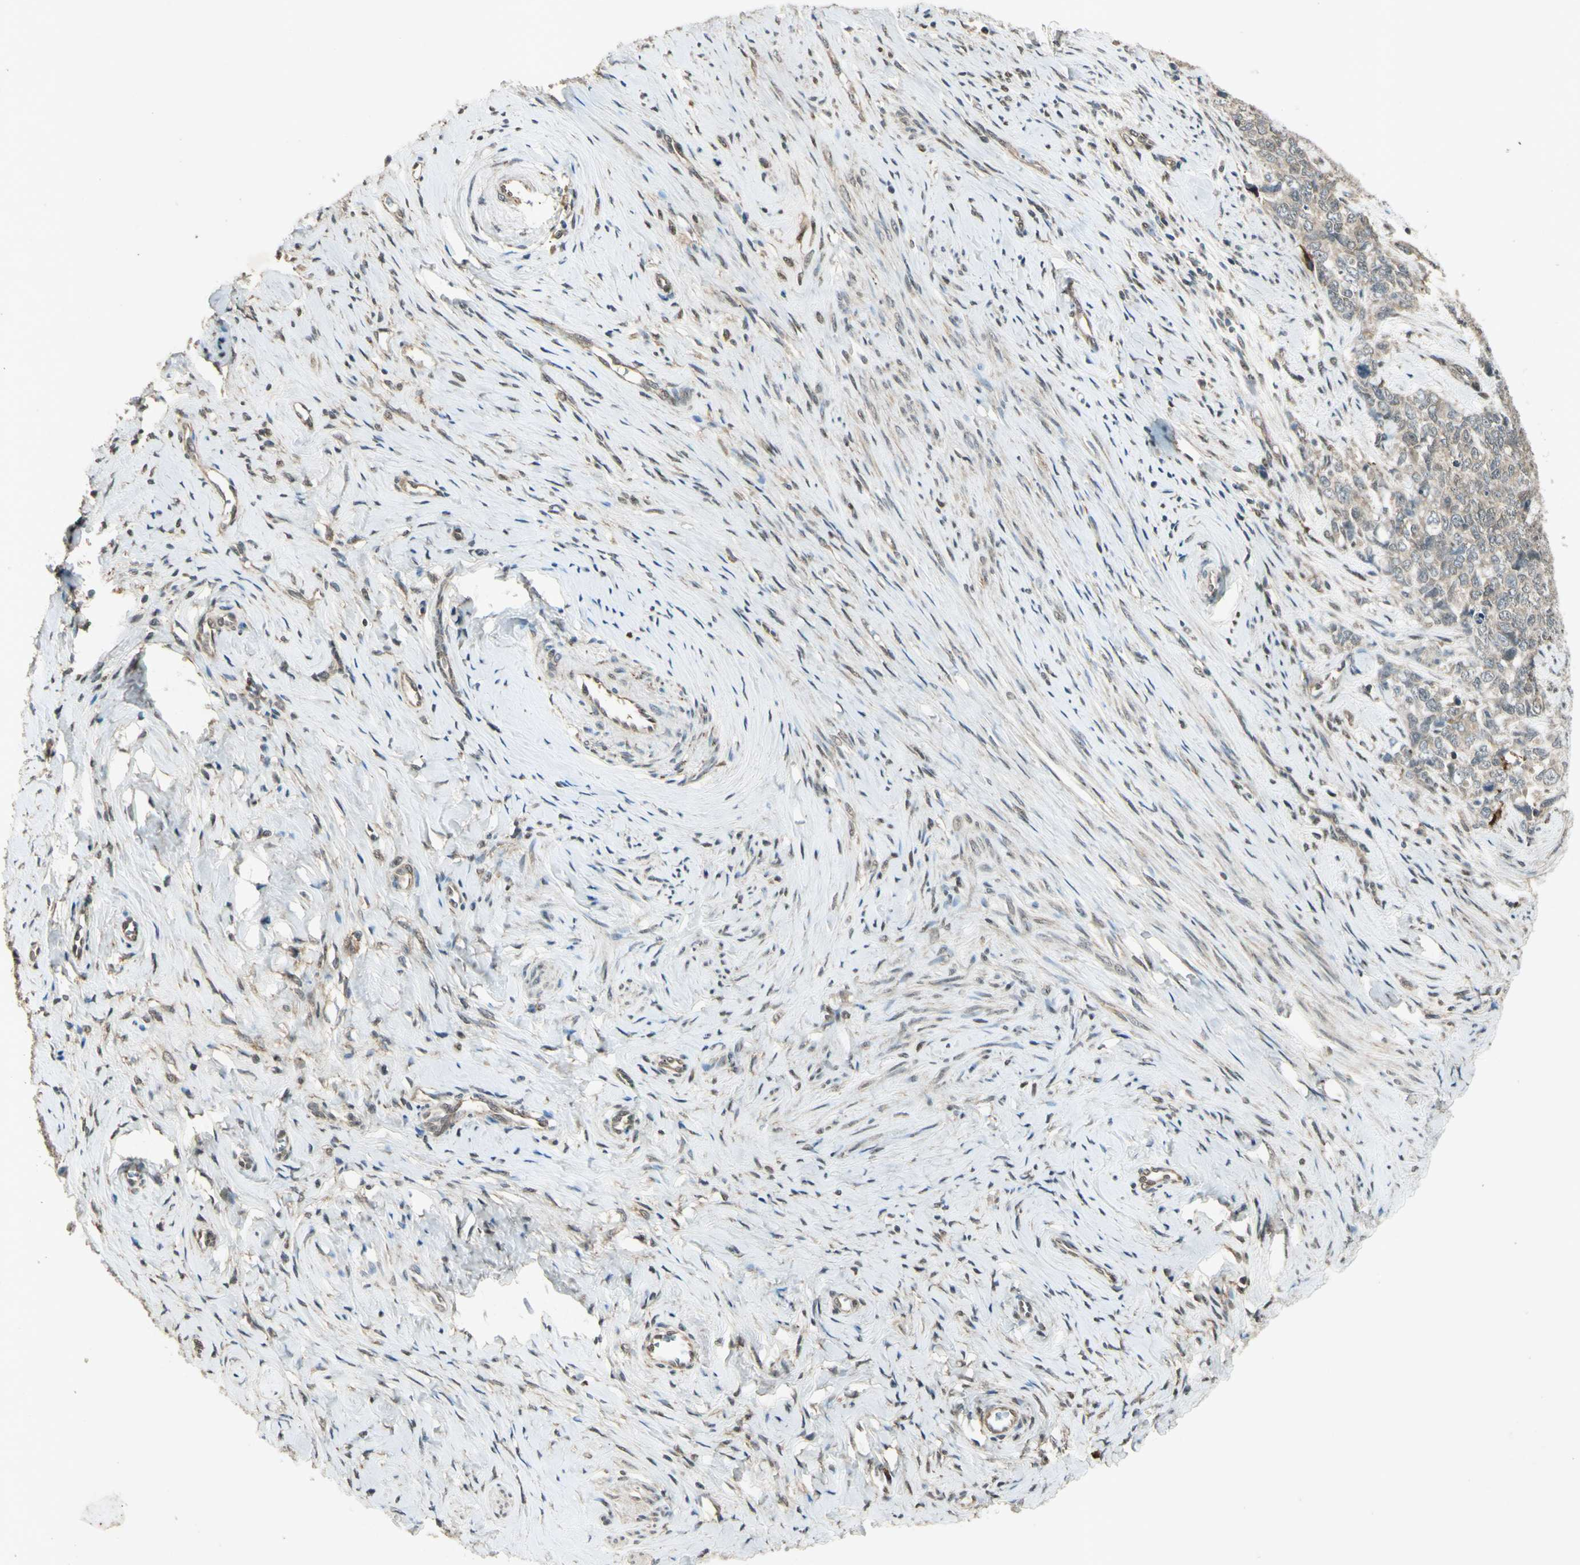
{"staining": {"intensity": "weak", "quantity": ">75%", "location": "cytoplasmic/membranous"}, "tissue": "cervical cancer", "cell_type": "Tumor cells", "image_type": "cancer", "snomed": [{"axis": "morphology", "description": "Squamous cell carcinoma, NOS"}, {"axis": "topography", "description": "Cervix"}], "caption": "Weak cytoplasmic/membranous staining is identified in about >75% of tumor cells in cervical squamous cell carcinoma.", "gene": "PSMD5", "patient": {"sex": "female", "age": 63}}